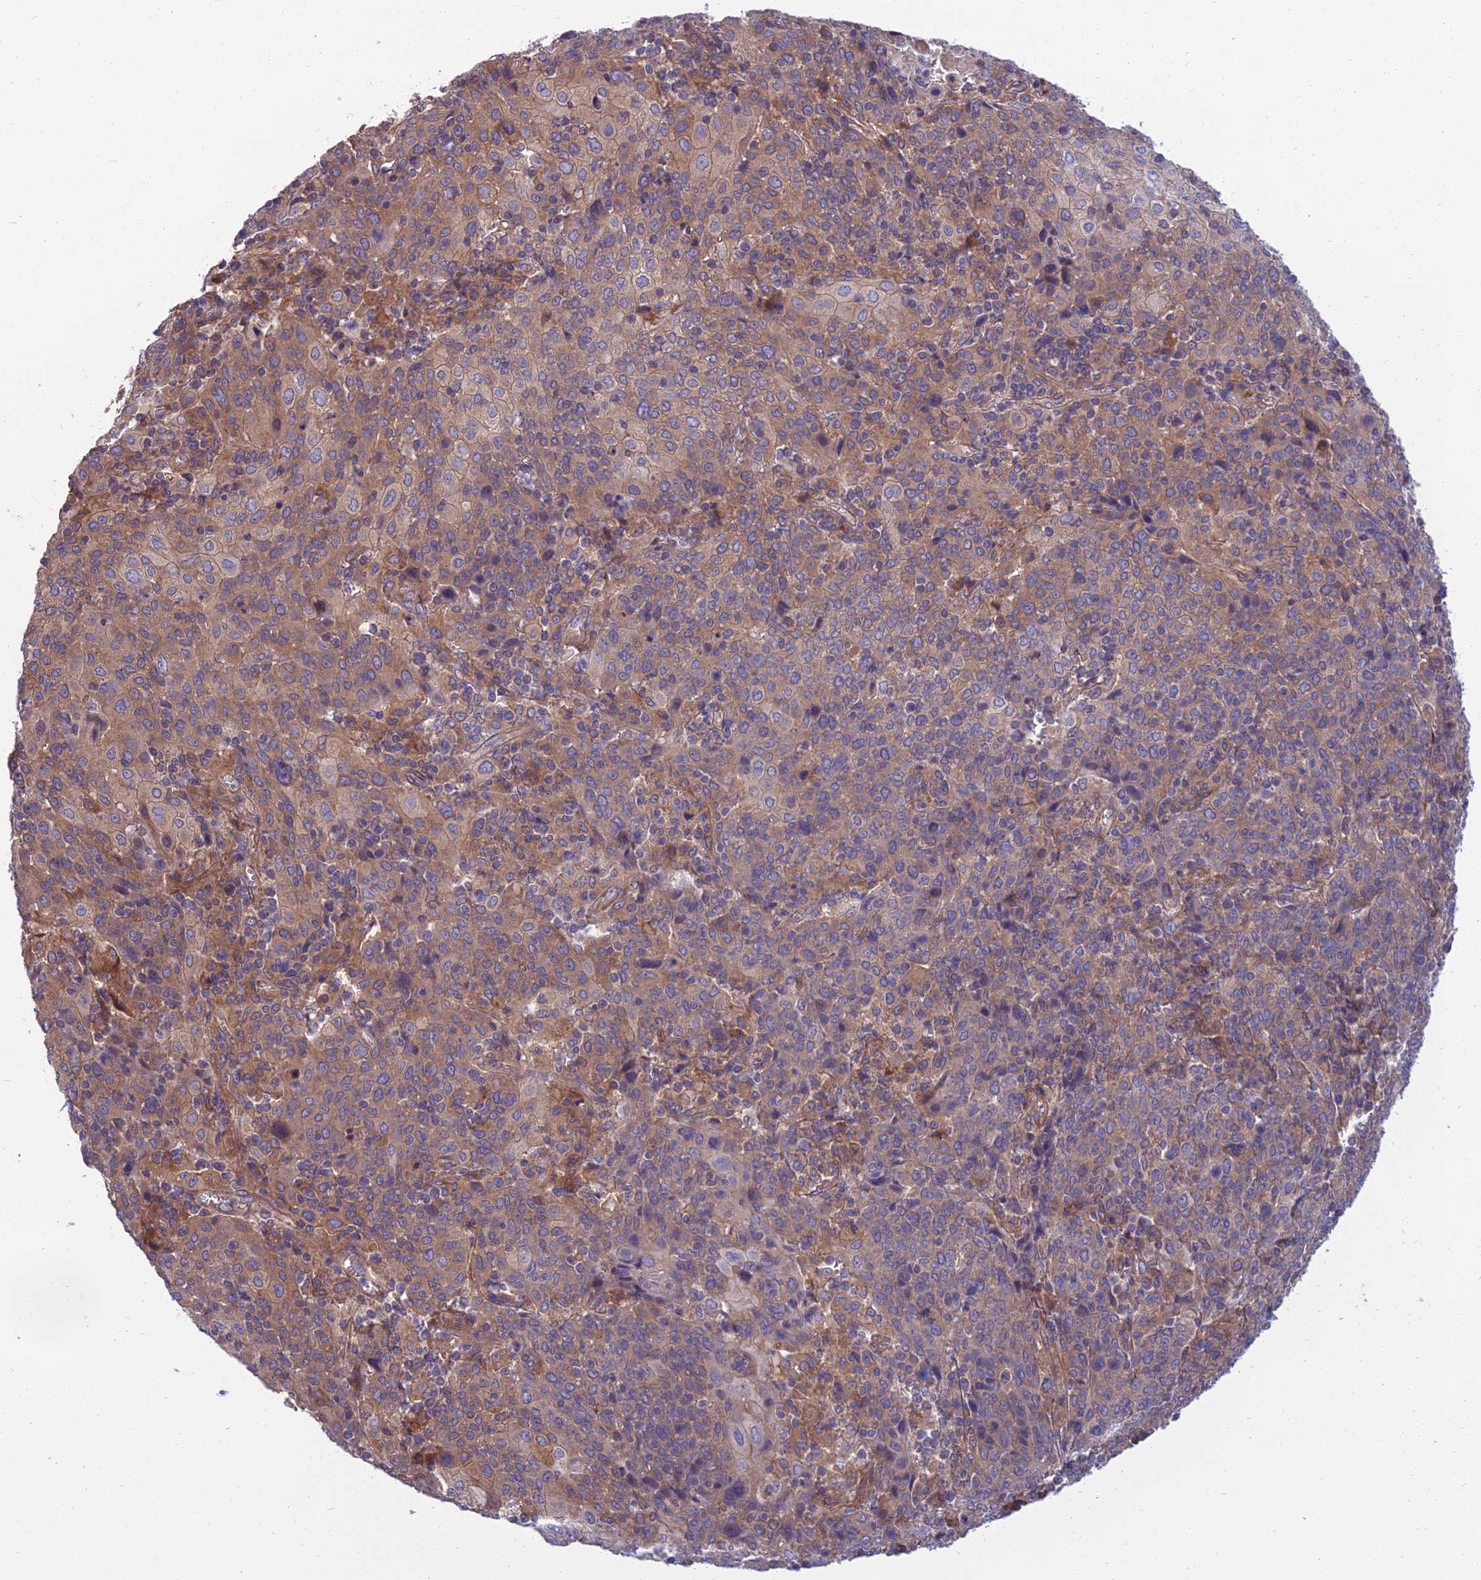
{"staining": {"intensity": "weak", "quantity": ">75%", "location": "cytoplasmic/membranous"}, "tissue": "cervical cancer", "cell_type": "Tumor cells", "image_type": "cancer", "snomed": [{"axis": "morphology", "description": "Squamous cell carcinoma, NOS"}, {"axis": "topography", "description": "Cervix"}], "caption": "Weak cytoplasmic/membranous protein positivity is identified in about >75% of tumor cells in cervical squamous cell carcinoma. The staining was performed using DAB (3,3'-diaminobenzidine), with brown indicating positive protein expression. Nuclei are stained blue with hematoxylin.", "gene": "WDR24", "patient": {"sex": "female", "age": 67}}